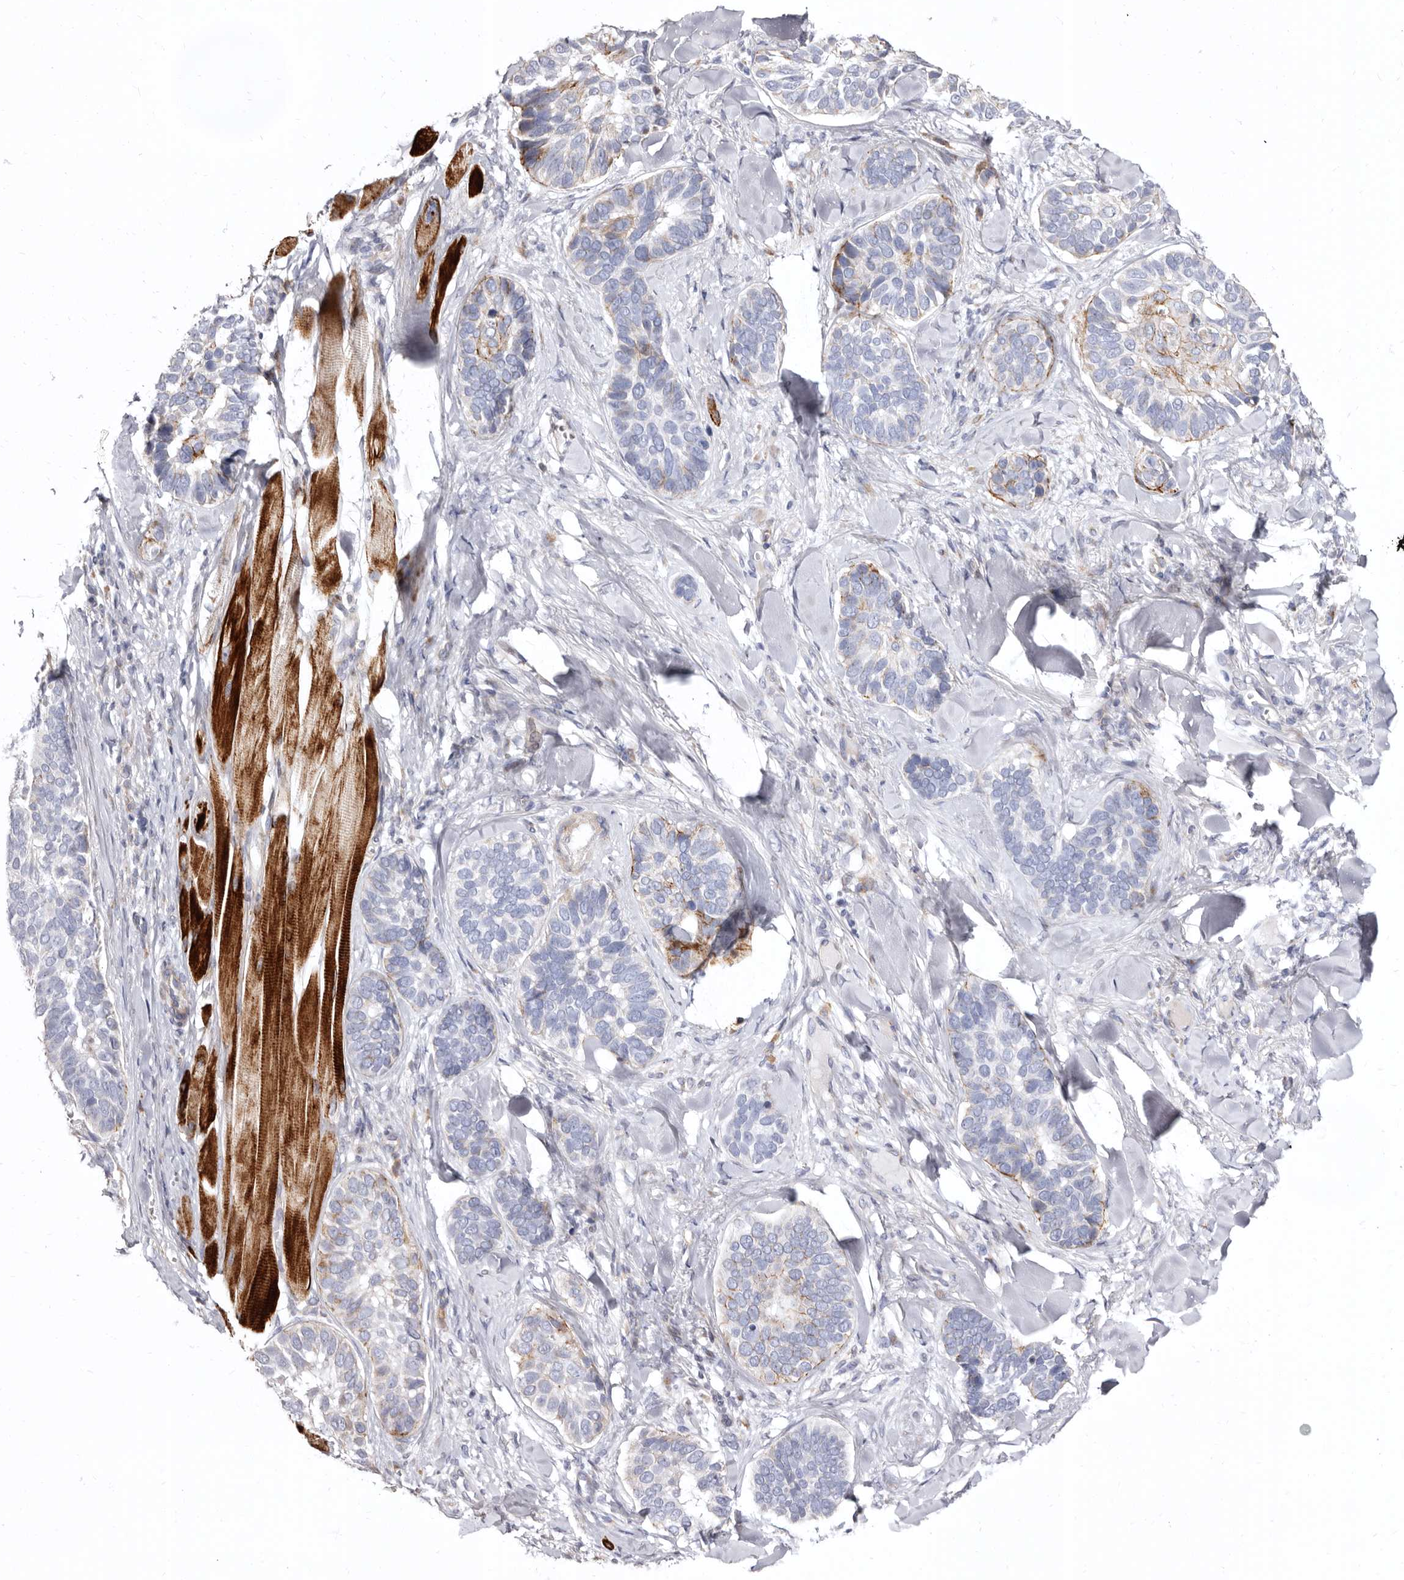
{"staining": {"intensity": "weak", "quantity": "<25%", "location": "cytoplasmic/membranous"}, "tissue": "skin cancer", "cell_type": "Tumor cells", "image_type": "cancer", "snomed": [{"axis": "morphology", "description": "Basal cell carcinoma"}, {"axis": "topography", "description": "Skin"}], "caption": "IHC image of neoplastic tissue: skin cancer (basal cell carcinoma) stained with DAB demonstrates no significant protein expression in tumor cells. (Stains: DAB immunohistochemistry with hematoxylin counter stain, Microscopy: brightfield microscopy at high magnification).", "gene": "AIDA", "patient": {"sex": "male", "age": 62}}